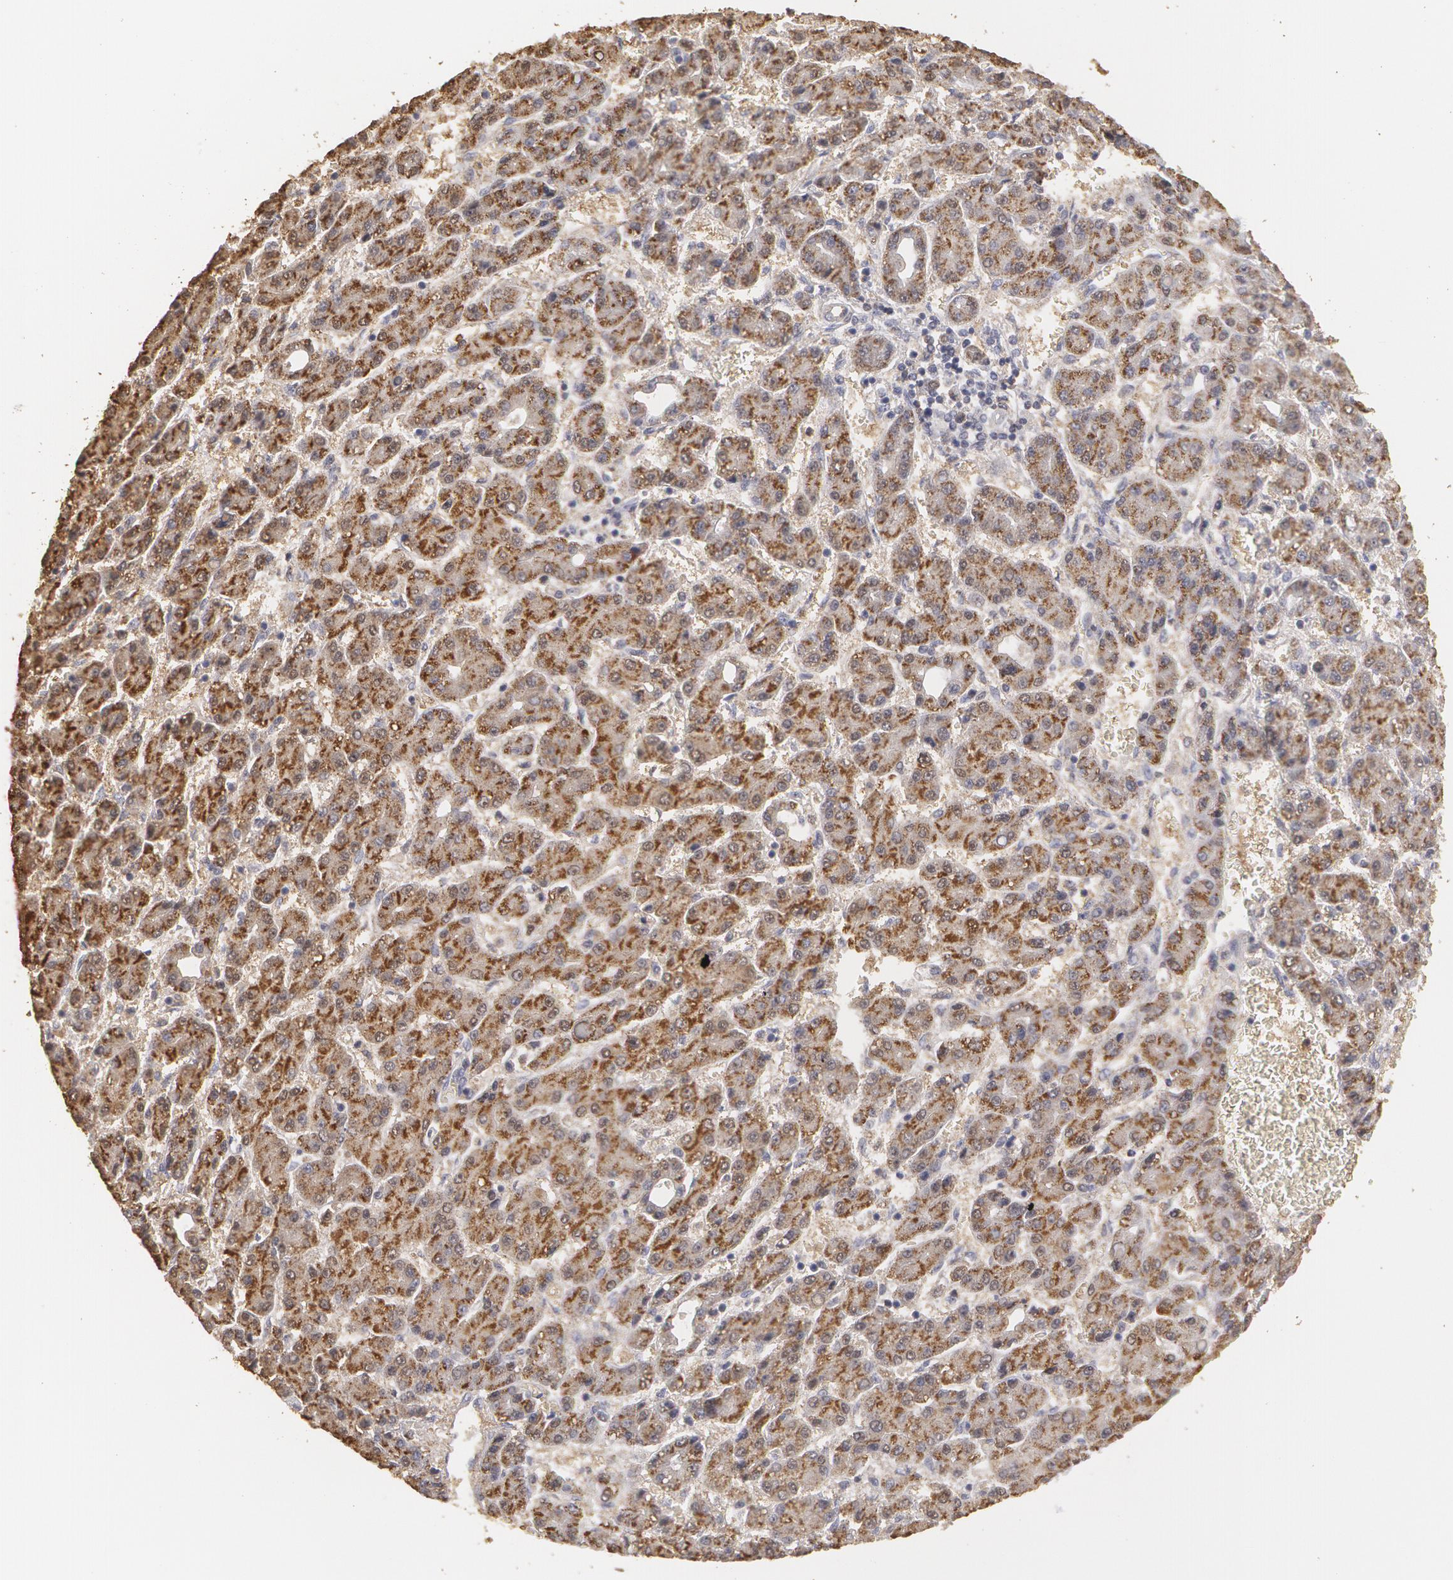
{"staining": {"intensity": "moderate", "quantity": ">75%", "location": "cytoplasmic/membranous"}, "tissue": "liver cancer", "cell_type": "Tumor cells", "image_type": "cancer", "snomed": [{"axis": "morphology", "description": "Carcinoma, Hepatocellular, NOS"}, {"axis": "topography", "description": "Liver"}], "caption": "A high-resolution micrograph shows IHC staining of hepatocellular carcinoma (liver), which displays moderate cytoplasmic/membranous expression in about >75% of tumor cells.", "gene": "CAT", "patient": {"sex": "male", "age": 69}}